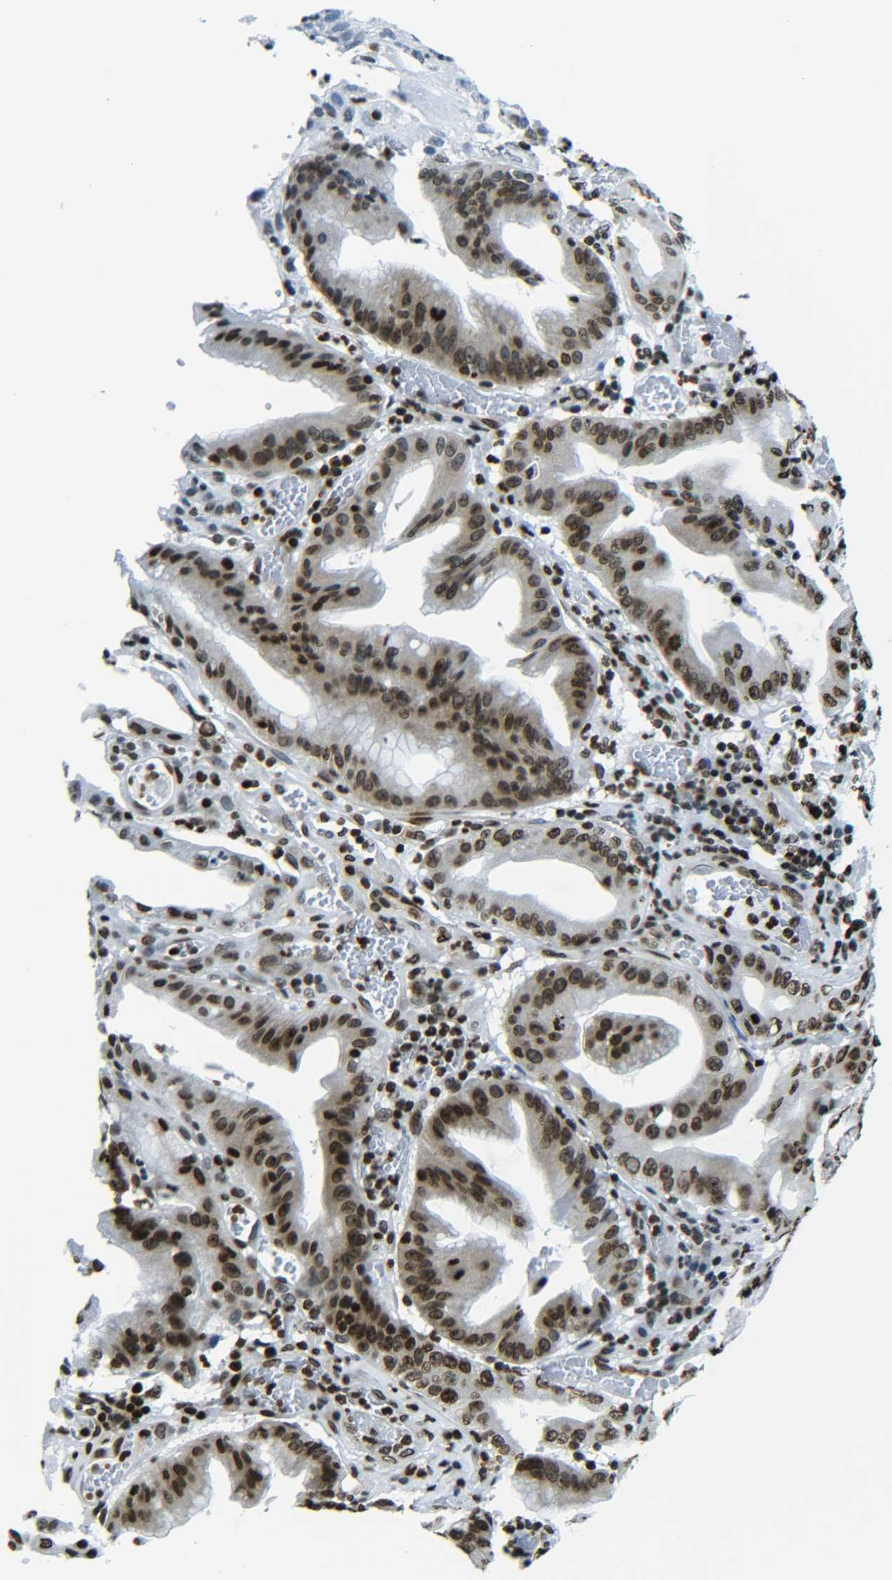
{"staining": {"intensity": "moderate", "quantity": ">75%", "location": "nuclear"}, "tissue": "stomach cancer", "cell_type": "Tumor cells", "image_type": "cancer", "snomed": [{"axis": "morphology", "description": "Normal tissue, NOS"}, {"axis": "morphology", "description": "Adenocarcinoma, NOS"}, {"axis": "topography", "description": "Stomach"}], "caption": "The photomicrograph reveals staining of adenocarcinoma (stomach), revealing moderate nuclear protein staining (brown color) within tumor cells.", "gene": "H2AX", "patient": {"sex": "male", "age": 48}}